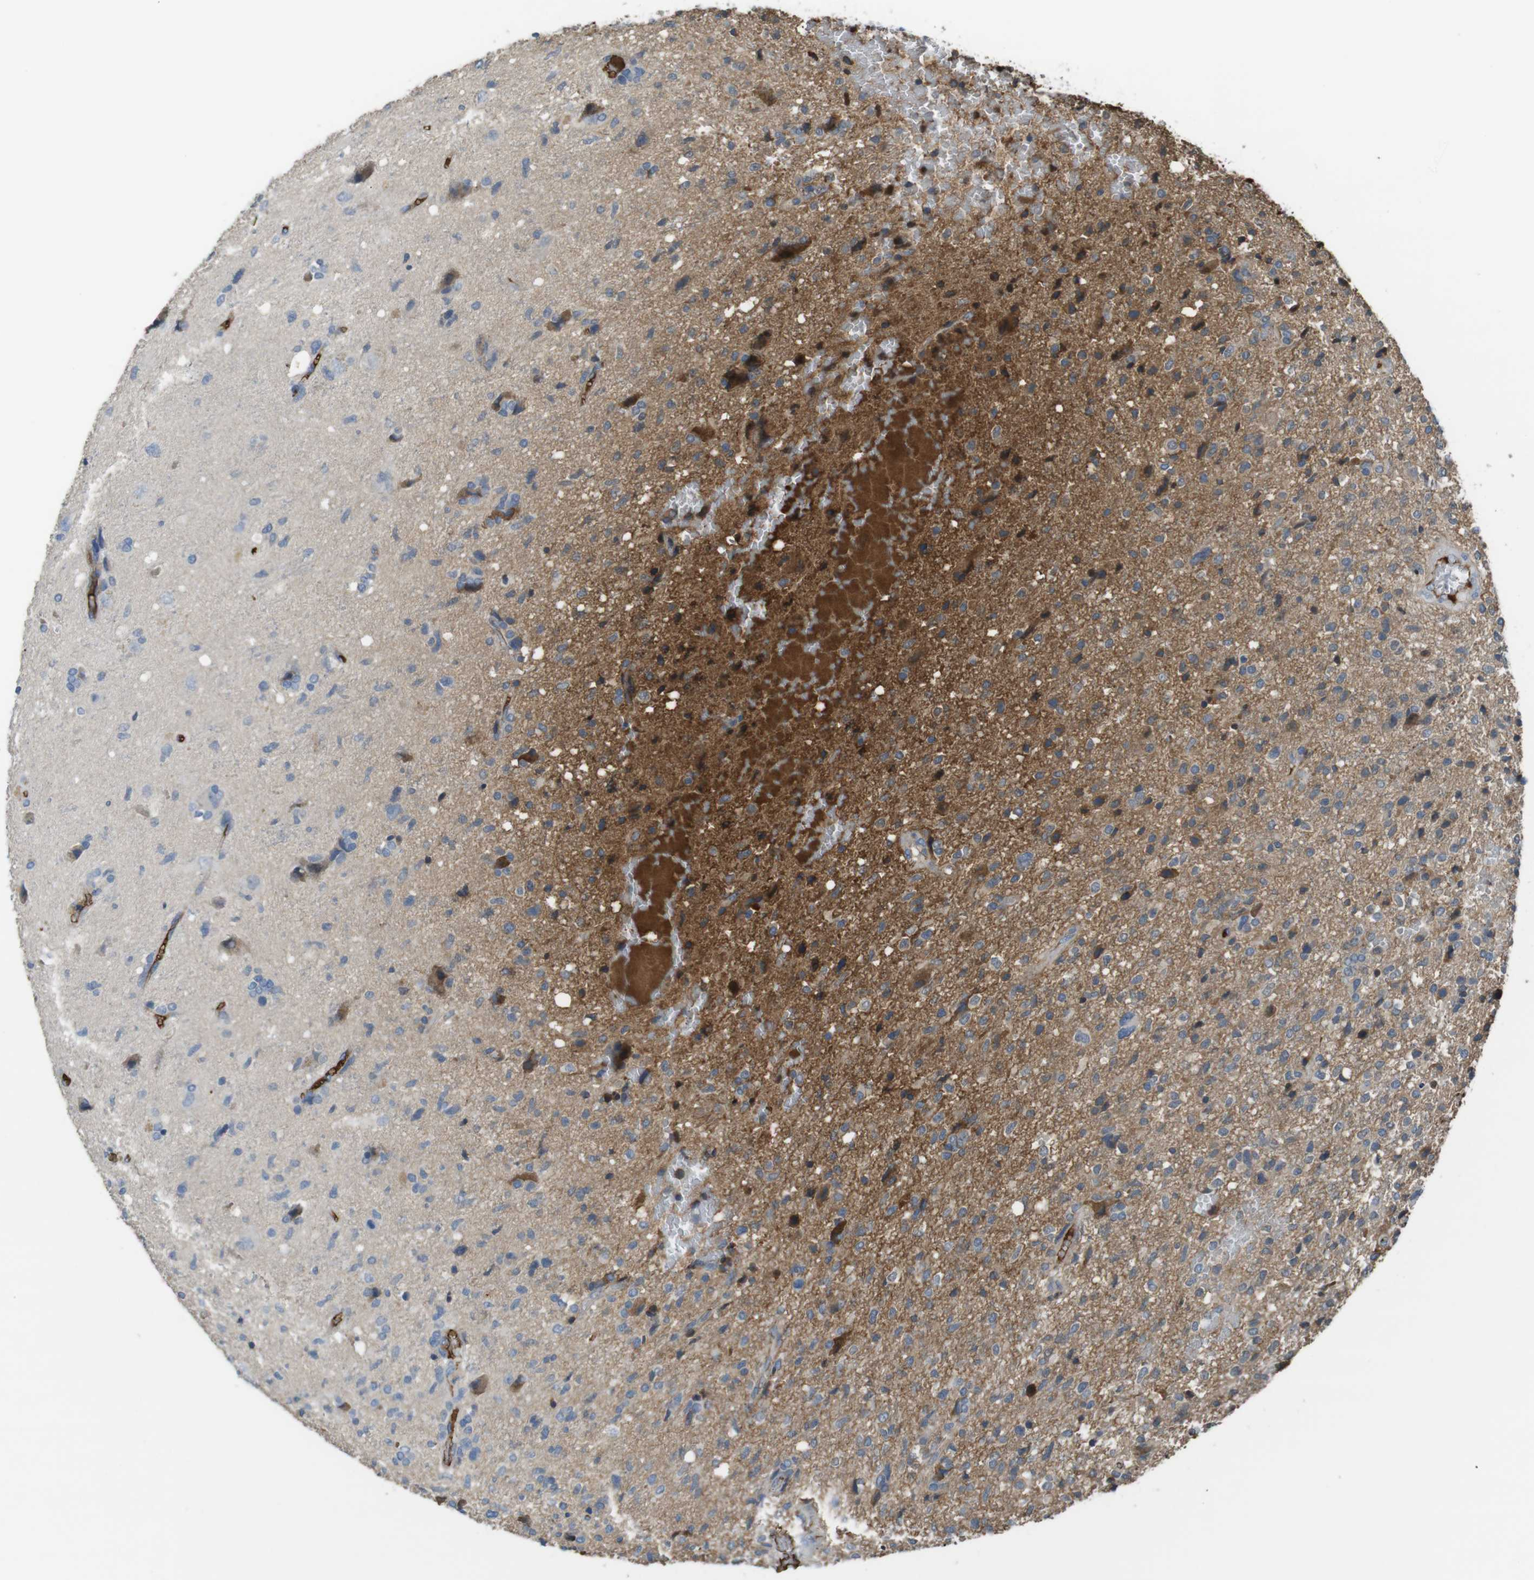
{"staining": {"intensity": "moderate", "quantity": "<25%", "location": "cytoplasmic/membranous"}, "tissue": "glioma", "cell_type": "Tumor cells", "image_type": "cancer", "snomed": [{"axis": "morphology", "description": "Glioma, malignant, High grade"}, {"axis": "topography", "description": "Brain"}], "caption": "High-power microscopy captured an immunohistochemistry micrograph of malignant glioma (high-grade), revealing moderate cytoplasmic/membranous staining in about <25% of tumor cells.", "gene": "LTBP4", "patient": {"sex": "female", "age": 59}}